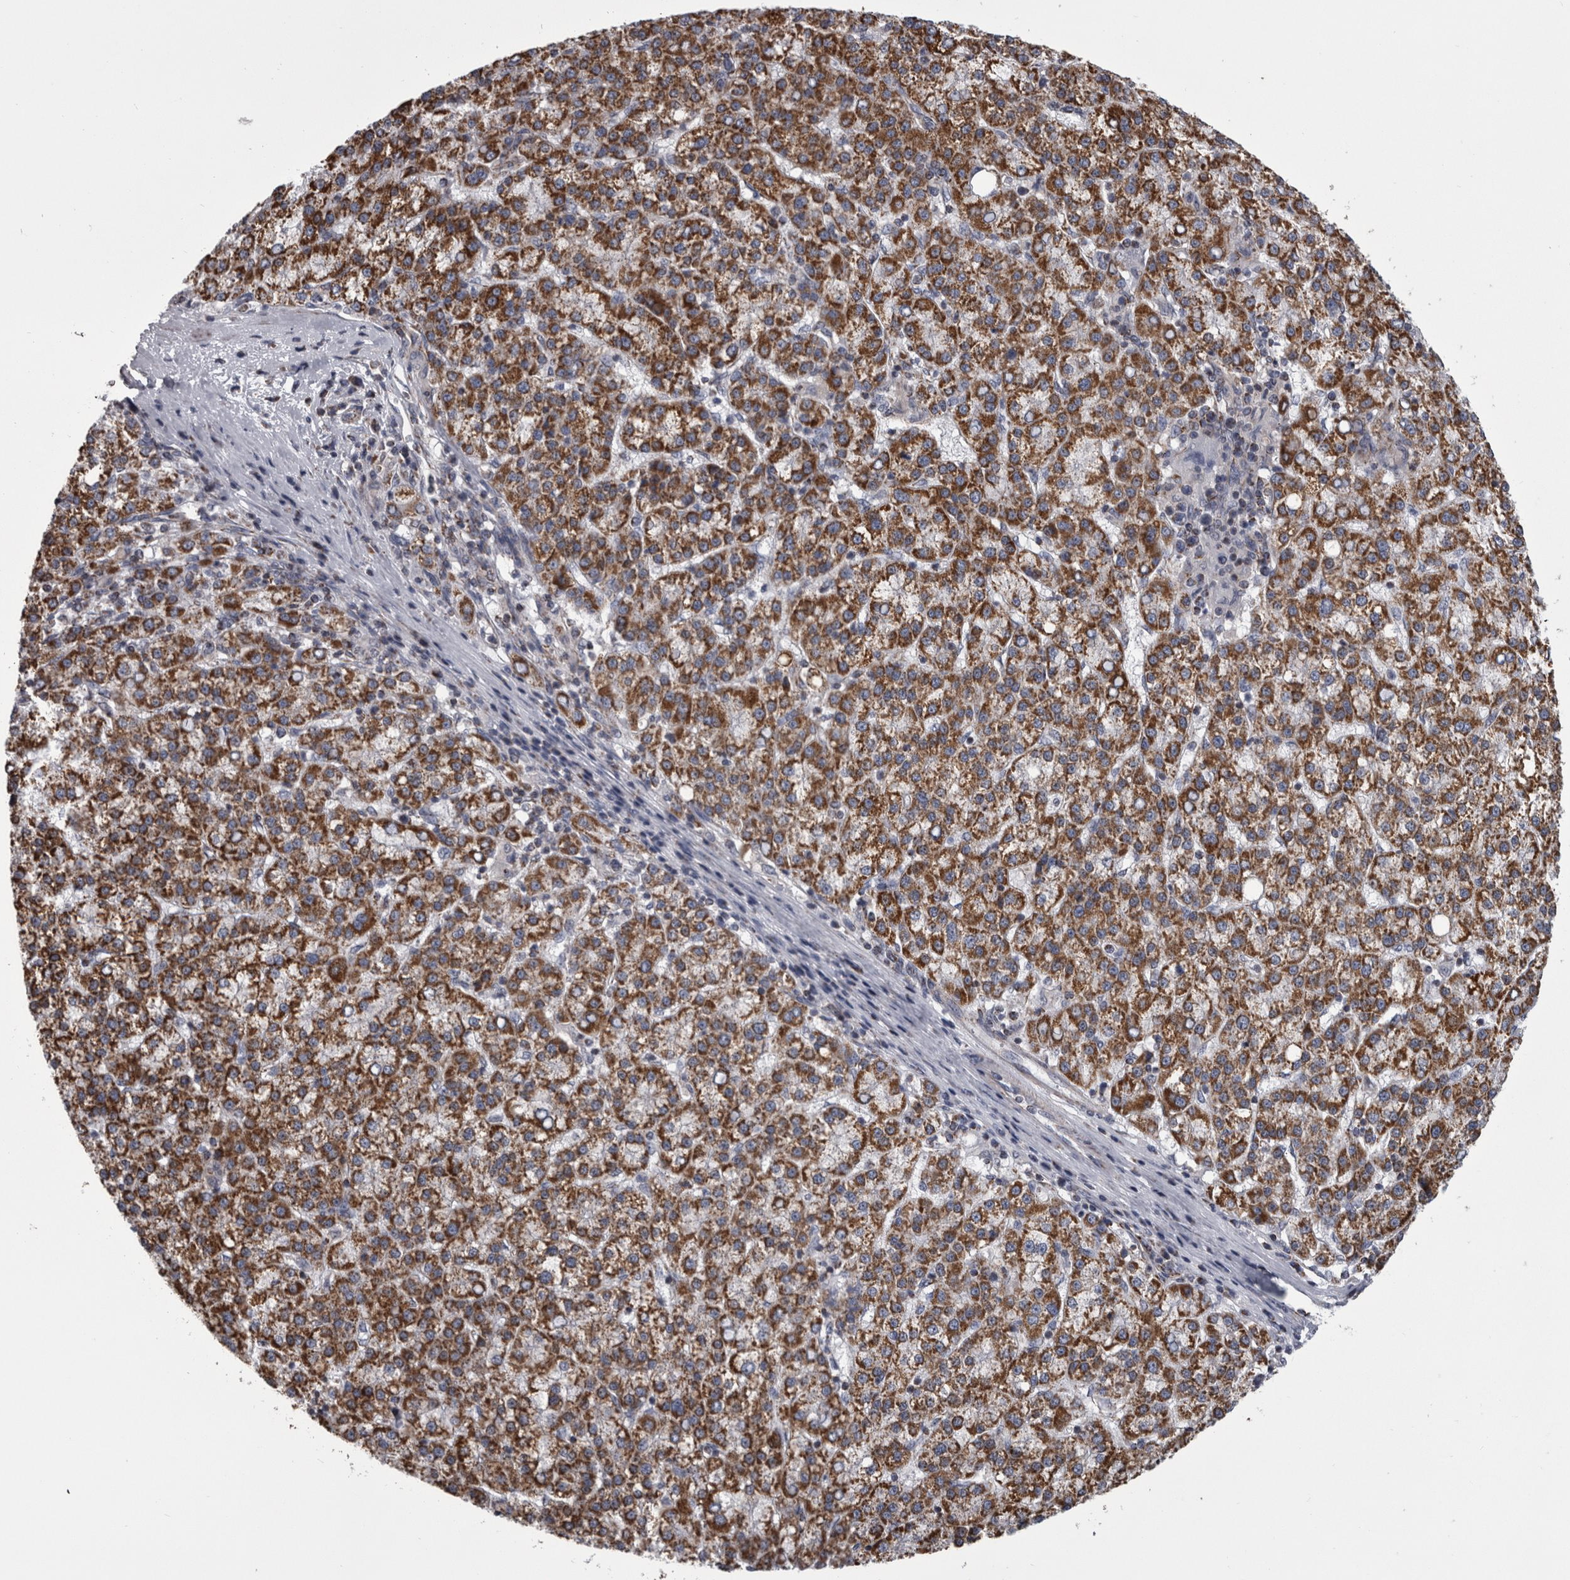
{"staining": {"intensity": "strong", "quantity": ">75%", "location": "cytoplasmic/membranous"}, "tissue": "liver cancer", "cell_type": "Tumor cells", "image_type": "cancer", "snomed": [{"axis": "morphology", "description": "Carcinoma, Hepatocellular, NOS"}, {"axis": "topography", "description": "Liver"}], "caption": "Immunohistochemical staining of human liver hepatocellular carcinoma displays high levels of strong cytoplasmic/membranous protein positivity in about >75% of tumor cells.", "gene": "MDH2", "patient": {"sex": "female", "age": 58}}